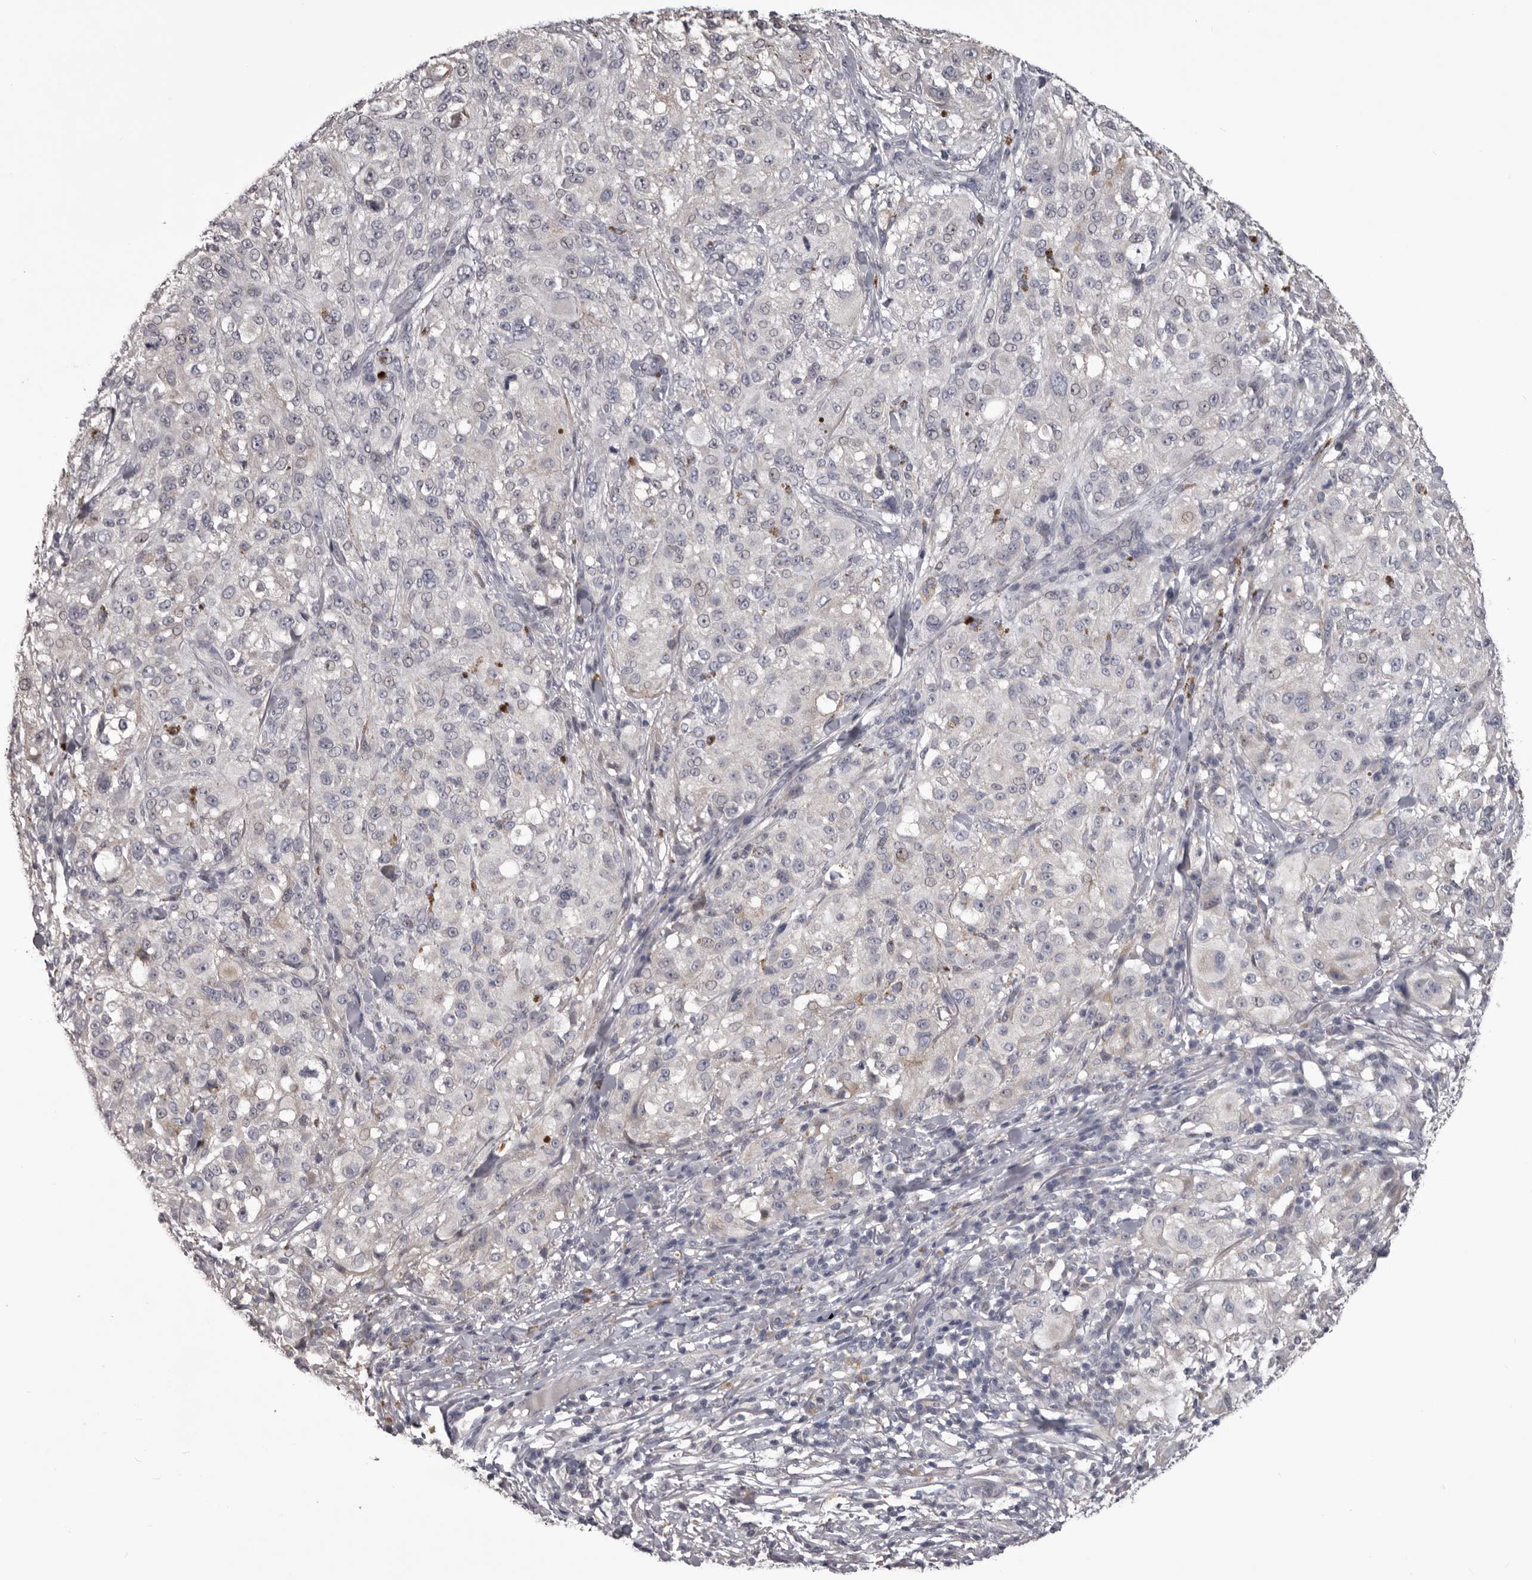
{"staining": {"intensity": "negative", "quantity": "none", "location": "none"}, "tissue": "melanoma", "cell_type": "Tumor cells", "image_type": "cancer", "snomed": [{"axis": "morphology", "description": "Necrosis, NOS"}, {"axis": "morphology", "description": "Malignant melanoma, NOS"}, {"axis": "topography", "description": "Skin"}], "caption": "Immunohistochemistry (IHC) micrograph of human melanoma stained for a protein (brown), which shows no expression in tumor cells.", "gene": "LPAR6", "patient": {"sex": "female", "age": 87}}